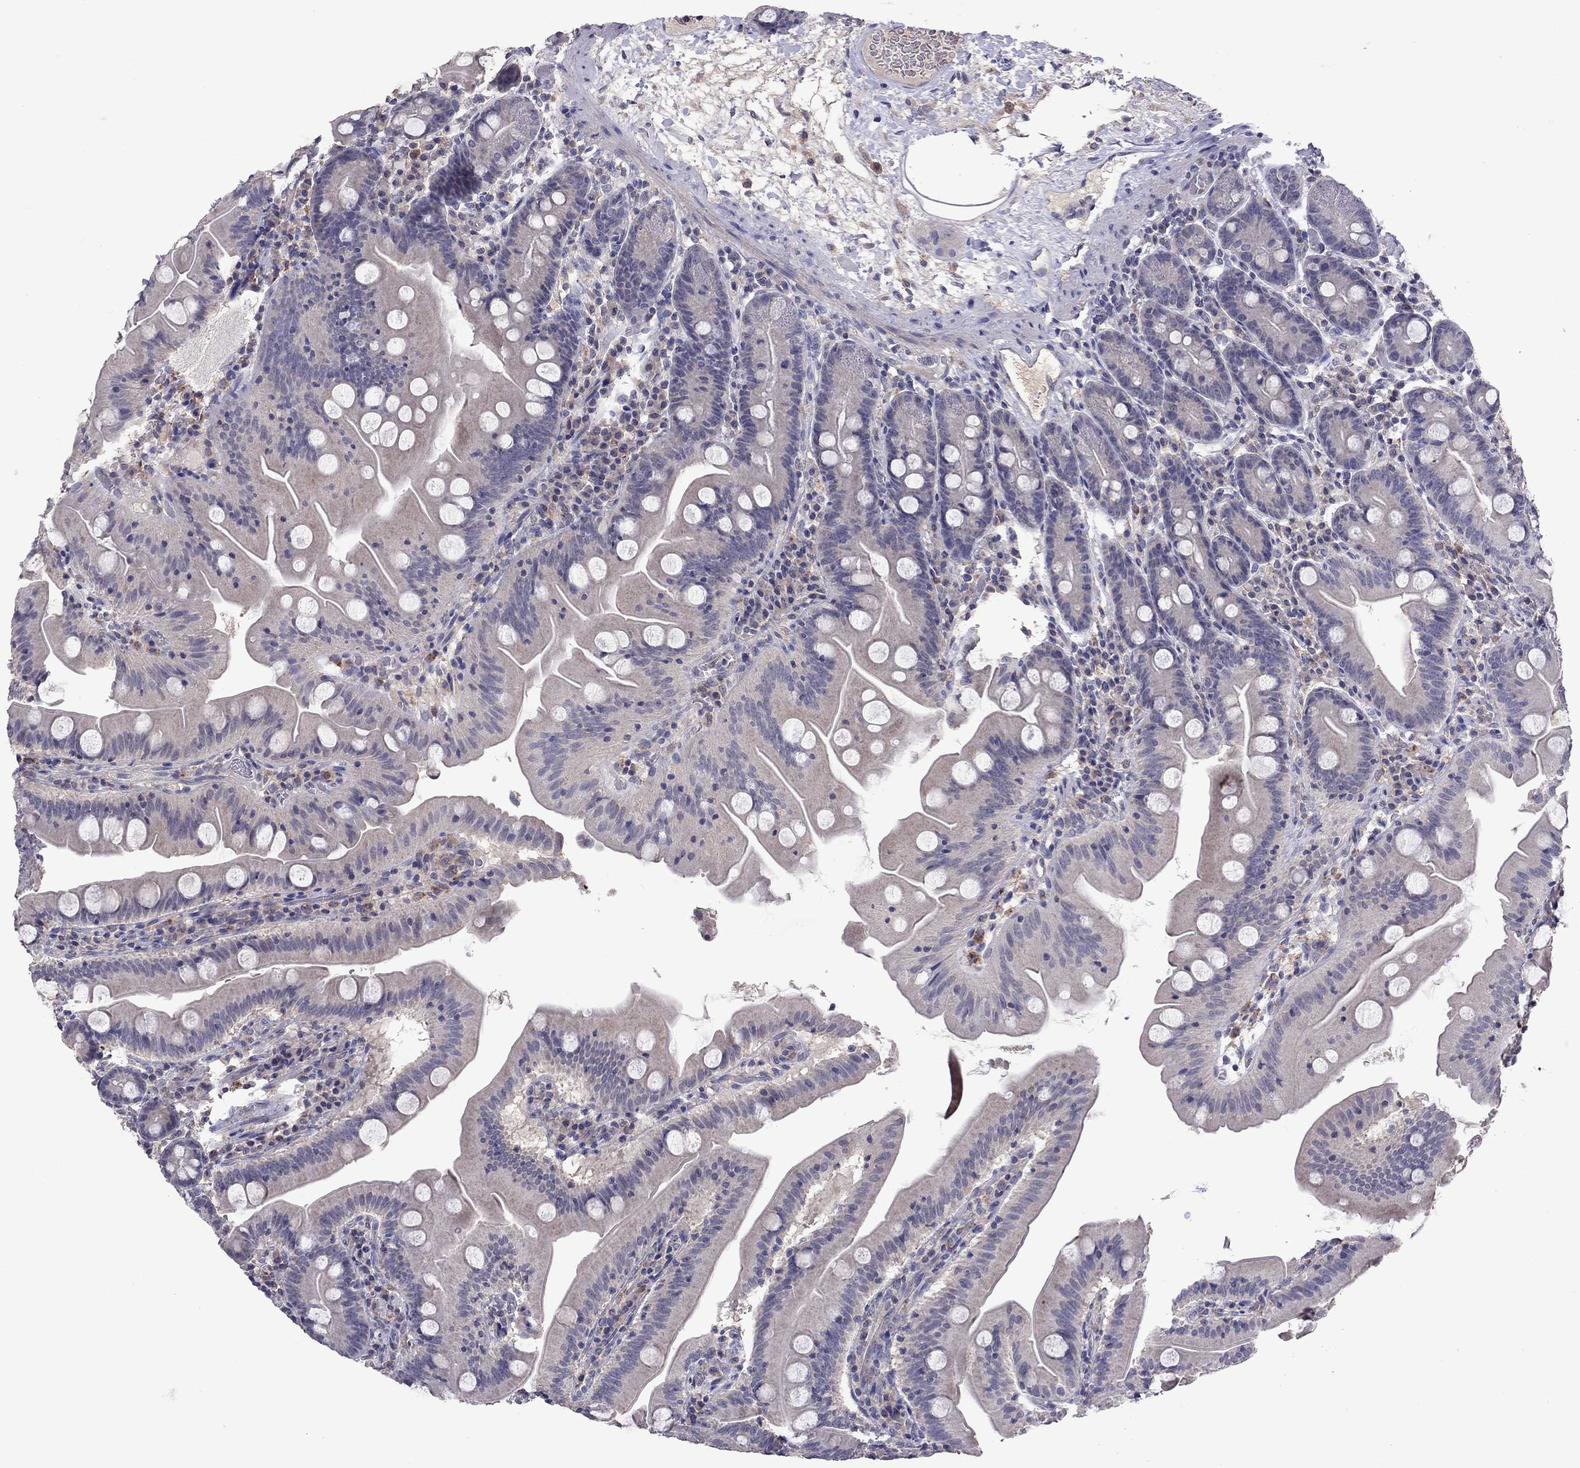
{"staining": {"intensity": "negative", "quantity": "none", "location": "none"}, "tissue": "small intestine", "cell_type": "Glandular cells", "image_type": "normal", "snomed": [{"axis": "morphology", "description": "Normal tissue, NOS"}, {"axis": "topography", "description": "Small intestine"}], "caption": "Glandular cells show no significant staining in benign small intestine. (Stains: DAB immunohistochemistry with hematoxylin counter stain, Microscopy: brightfield microscopy at high magnification).", "gene": "RTP5", "patient": {"sex": "male", "age": 37}}